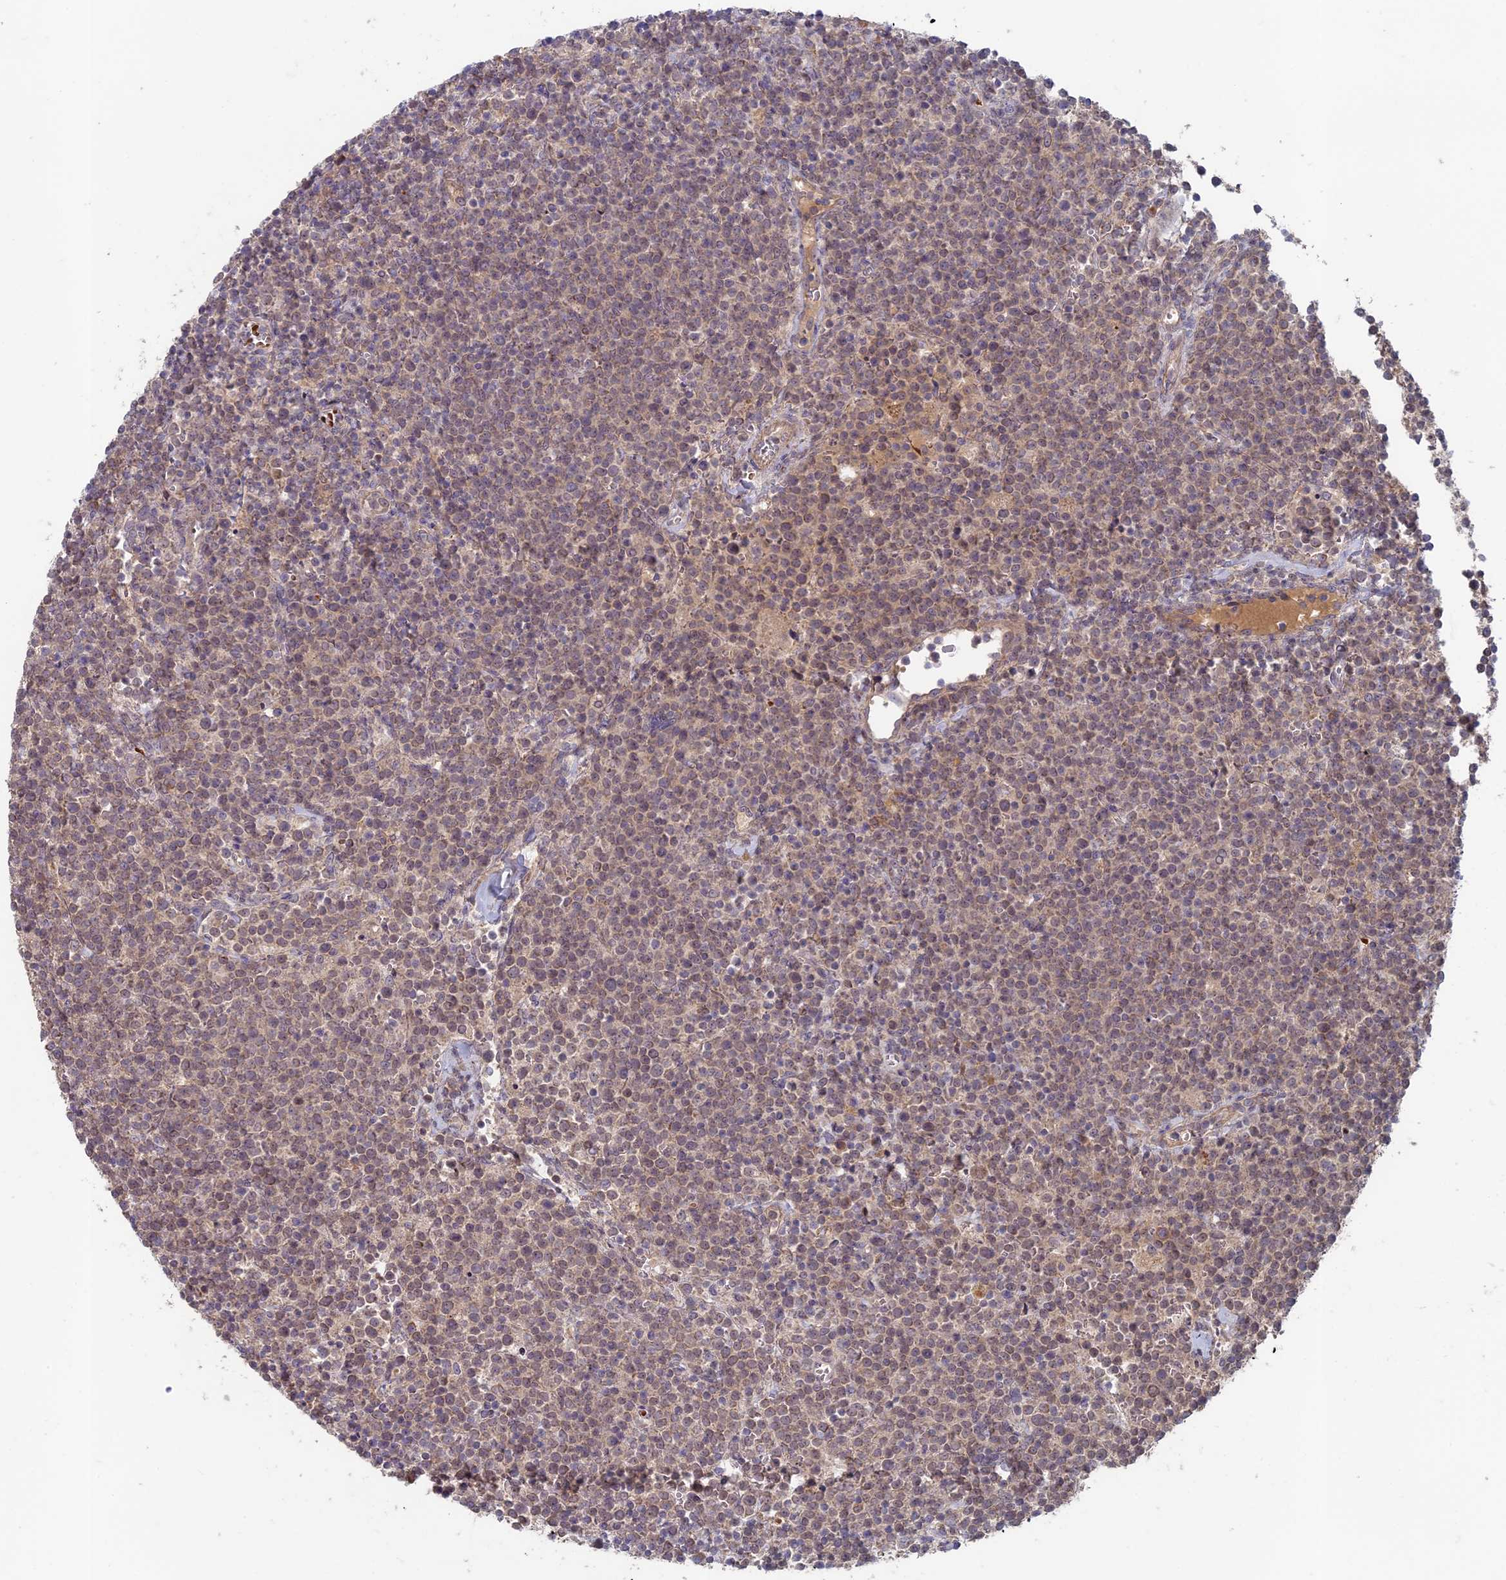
{"staining": {"intensity": "weak", "quantity": "25%-75%", "location": "cytoplasmic/membranous,nuclear"}, "tissue": "lymphoma", "cell_type": "Tumor cells", "image_type": "cancer", "snomed": [{"axis": "morphology", "description": "Malignant lymphoma, non-Hodgkin's type, High grade"}, {"axis": "topography", "description": "Lymph node"}], "caption": "A brown stain shows weak cytoplasmic/membranous and nuclear staining of a protein in human high-grade malignant lymphoma, non-Hodgkin's type tumor cells. Using DAB (3,3'-diaminobenzidine) (brown) and hematoxylin (blue) stains, captured at high magnification using brightfield microscopy.", "gene": "RCCD1", "patient": {"sex": "male", "age": 61}}